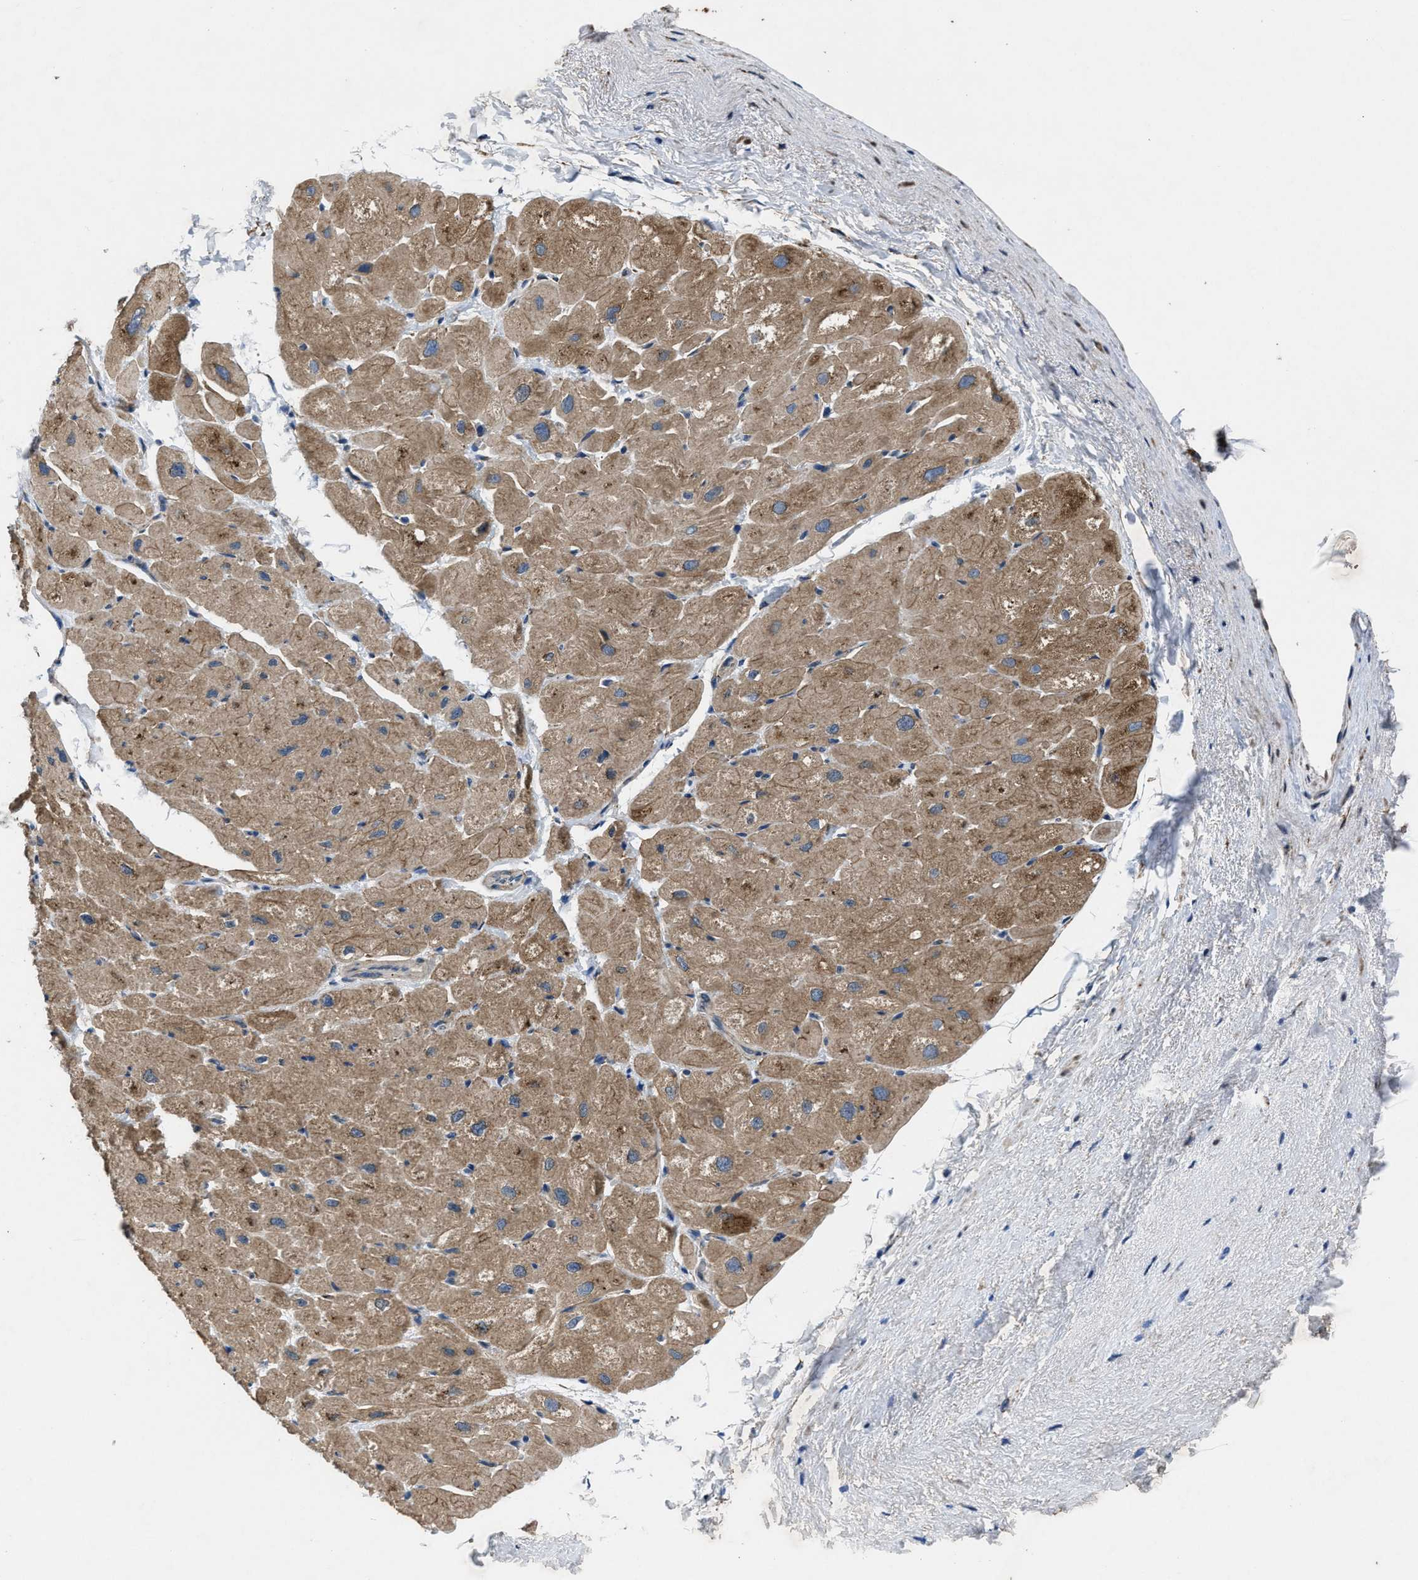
{"staining": {"intensity": "moderate", "quantity": ">75%", "location": "cytoplasmic/membranous"}, "tissue": "heart muscle", "cell_type": "Cardiomyocytes", "image_type": "normal", "snomed": [{"axis": "morphology", "description": "Normal tissue, NOS"}, {"axis": "topography", "description": "Heart"}], "caption": "Protein staining of unremarkable heart muscle reveals moderate cytoplasmic/membranous expression in approximately >75% of cardiomyocytes. Nuclei are stained in blue.", "gene": "PDP1", "patient": {"sex": "male", "age": 49}}